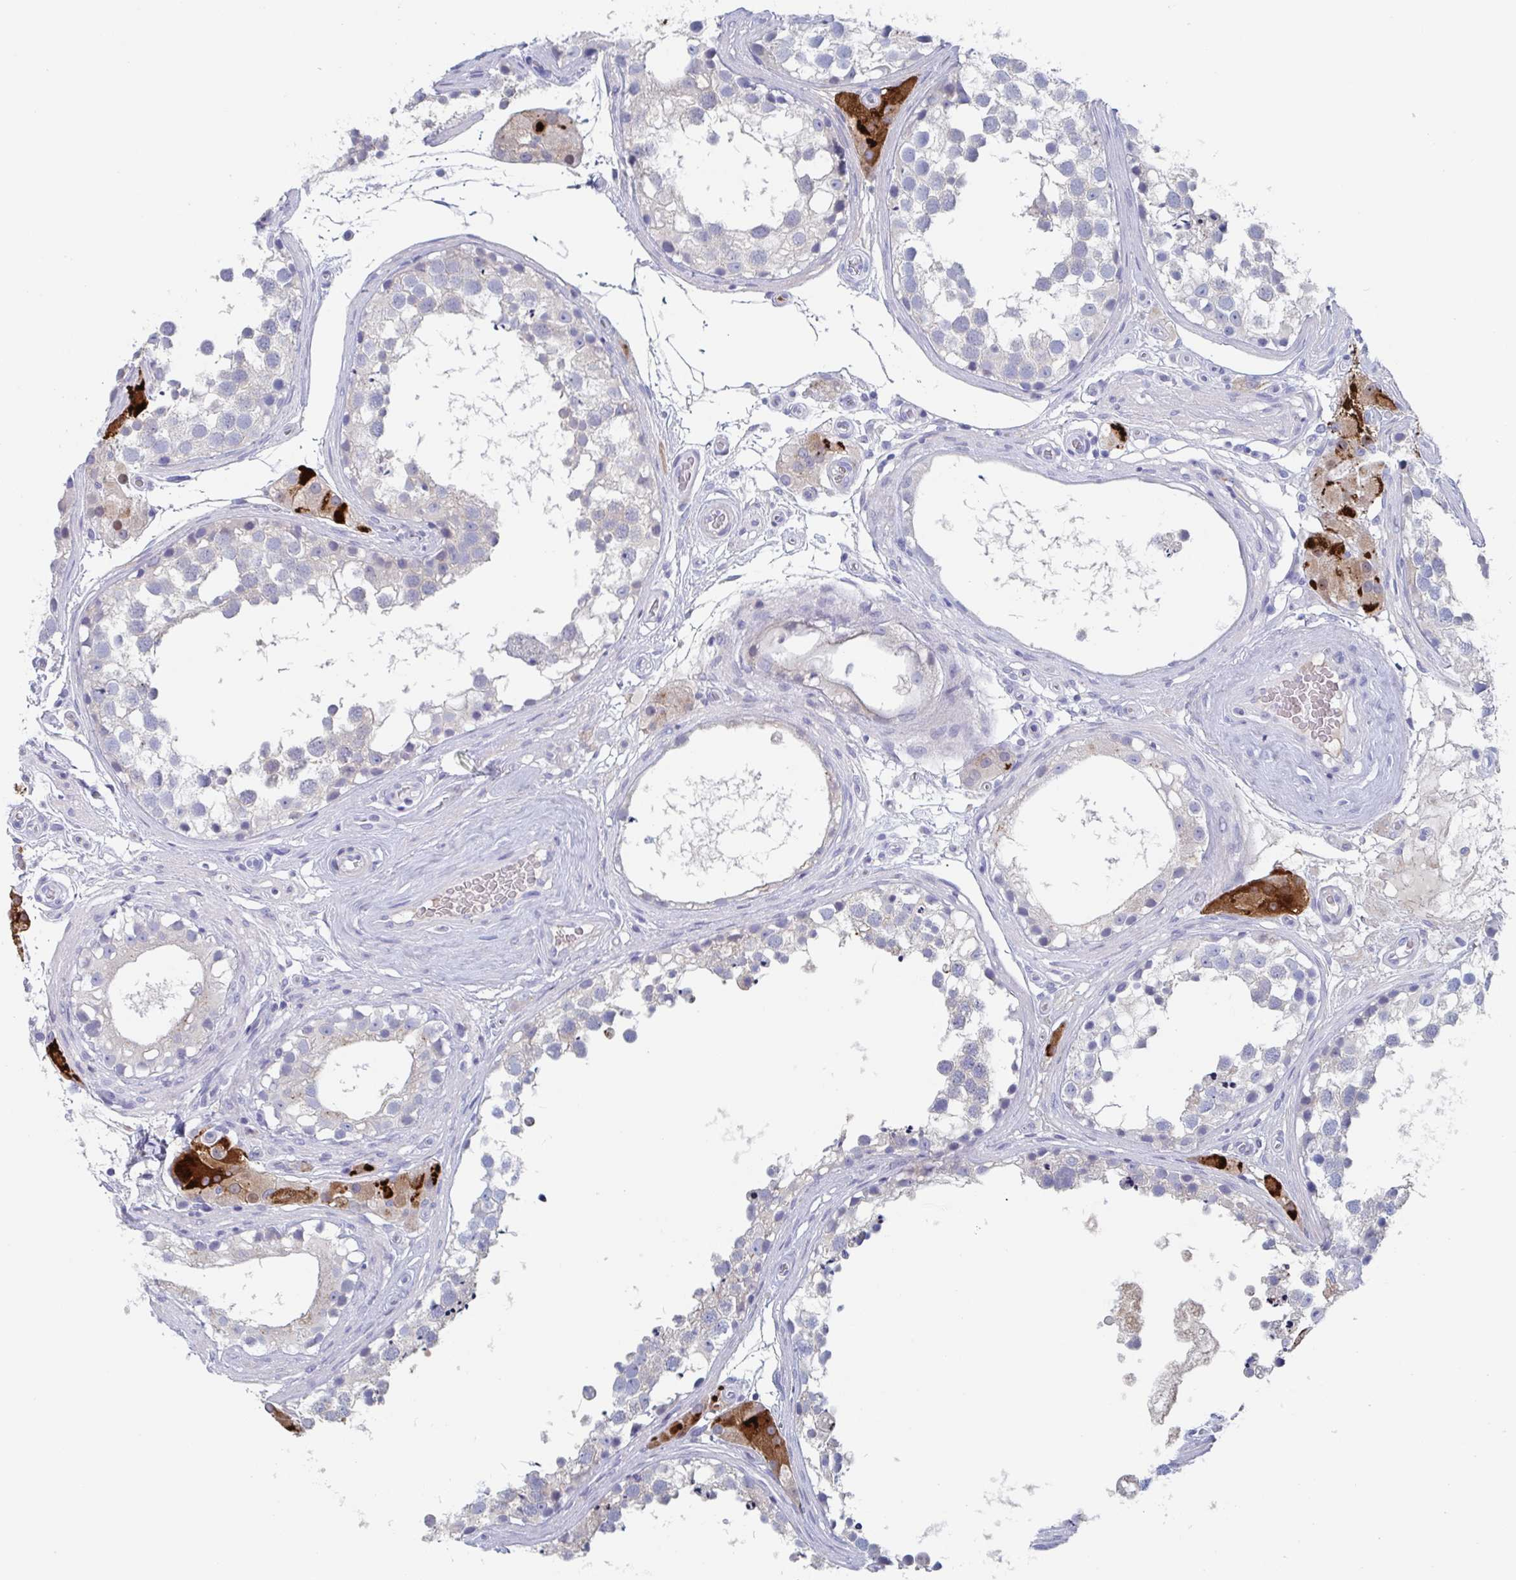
{"staining": {"intensity": "negative", "quantity": "none", "location": "none"}, "tissue": "testis", "cell_type": "Cells in seminiferous ducts", "image_type": "normal", "snomed": [{"axis": "morphology", "description": "Normal tissue, NOS"}, {"axis": "morphology", "description": "Seminoma, NOS"}, {"axis": "topography", "description": "Testis"}], "caption": "Histopathology image shows no protein positivity in cells in seminiferous ducts of unremarkable testis. (DAB immunohistochemistry visualized using brightfield microscopy, high magnification).", "gene": "NT5C3B", "patient": {"sex": "male", "age": 65}}